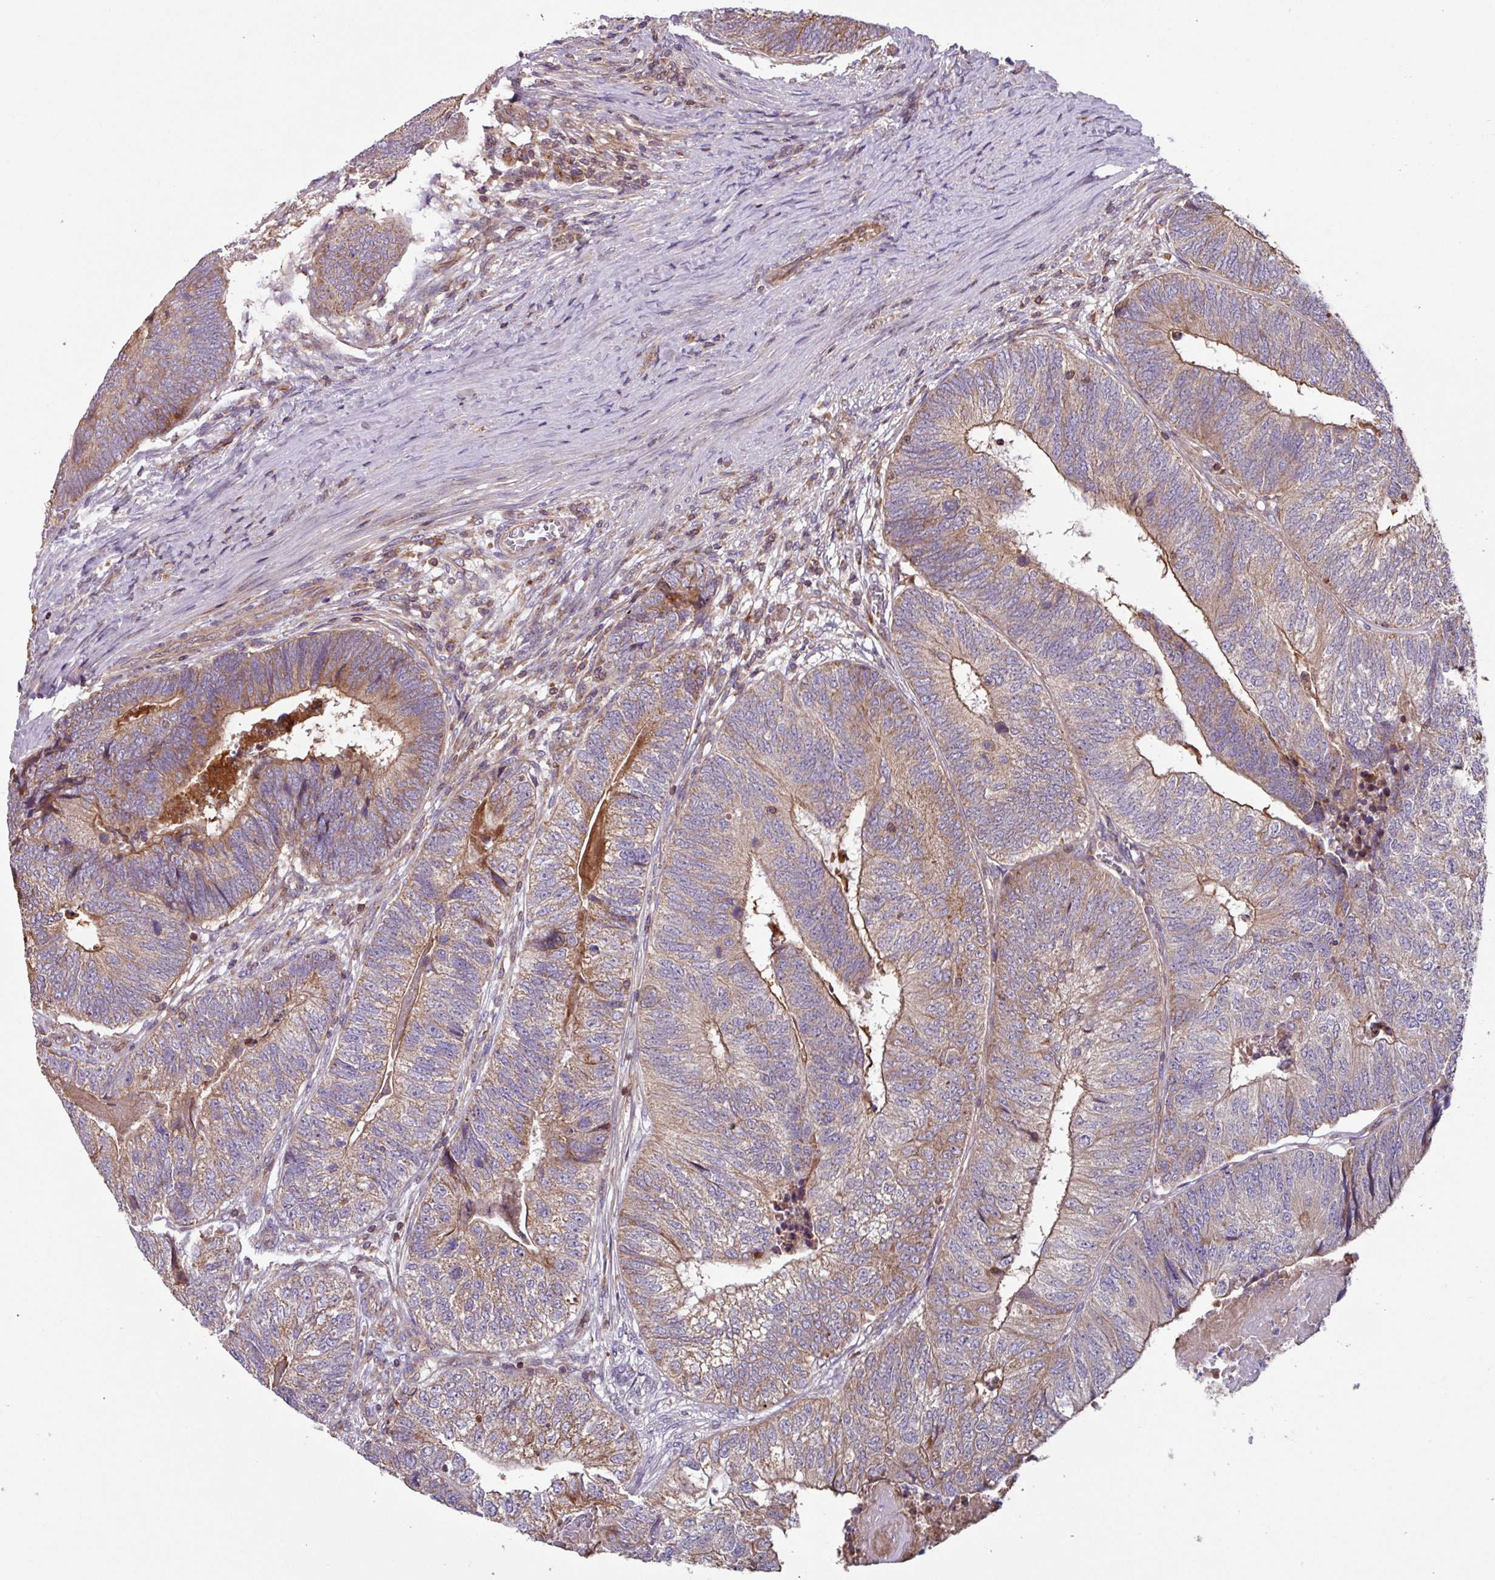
{"staining": {"intensity": "moderate", "quantity": ">75%", "location": "cytoplasmic/membranous"}, "tissue": "colorectal cancer", "cell_type": "Tumor cells", "image_type": "cancer", "snomed": [{"axis": "morphology", "description": "Adenocarcinoma, NOS"}, {"axis": "topography", "description": "Colon"}], "caption": "Colorectal adenocarcinoma stained for a protein (brown) shows moderate cytoplasmic/membranous positive staining in approximately >75% of tumor cells.", "gene": "PLEKHD1", "patient": {"sex": "female", "age": 67}}